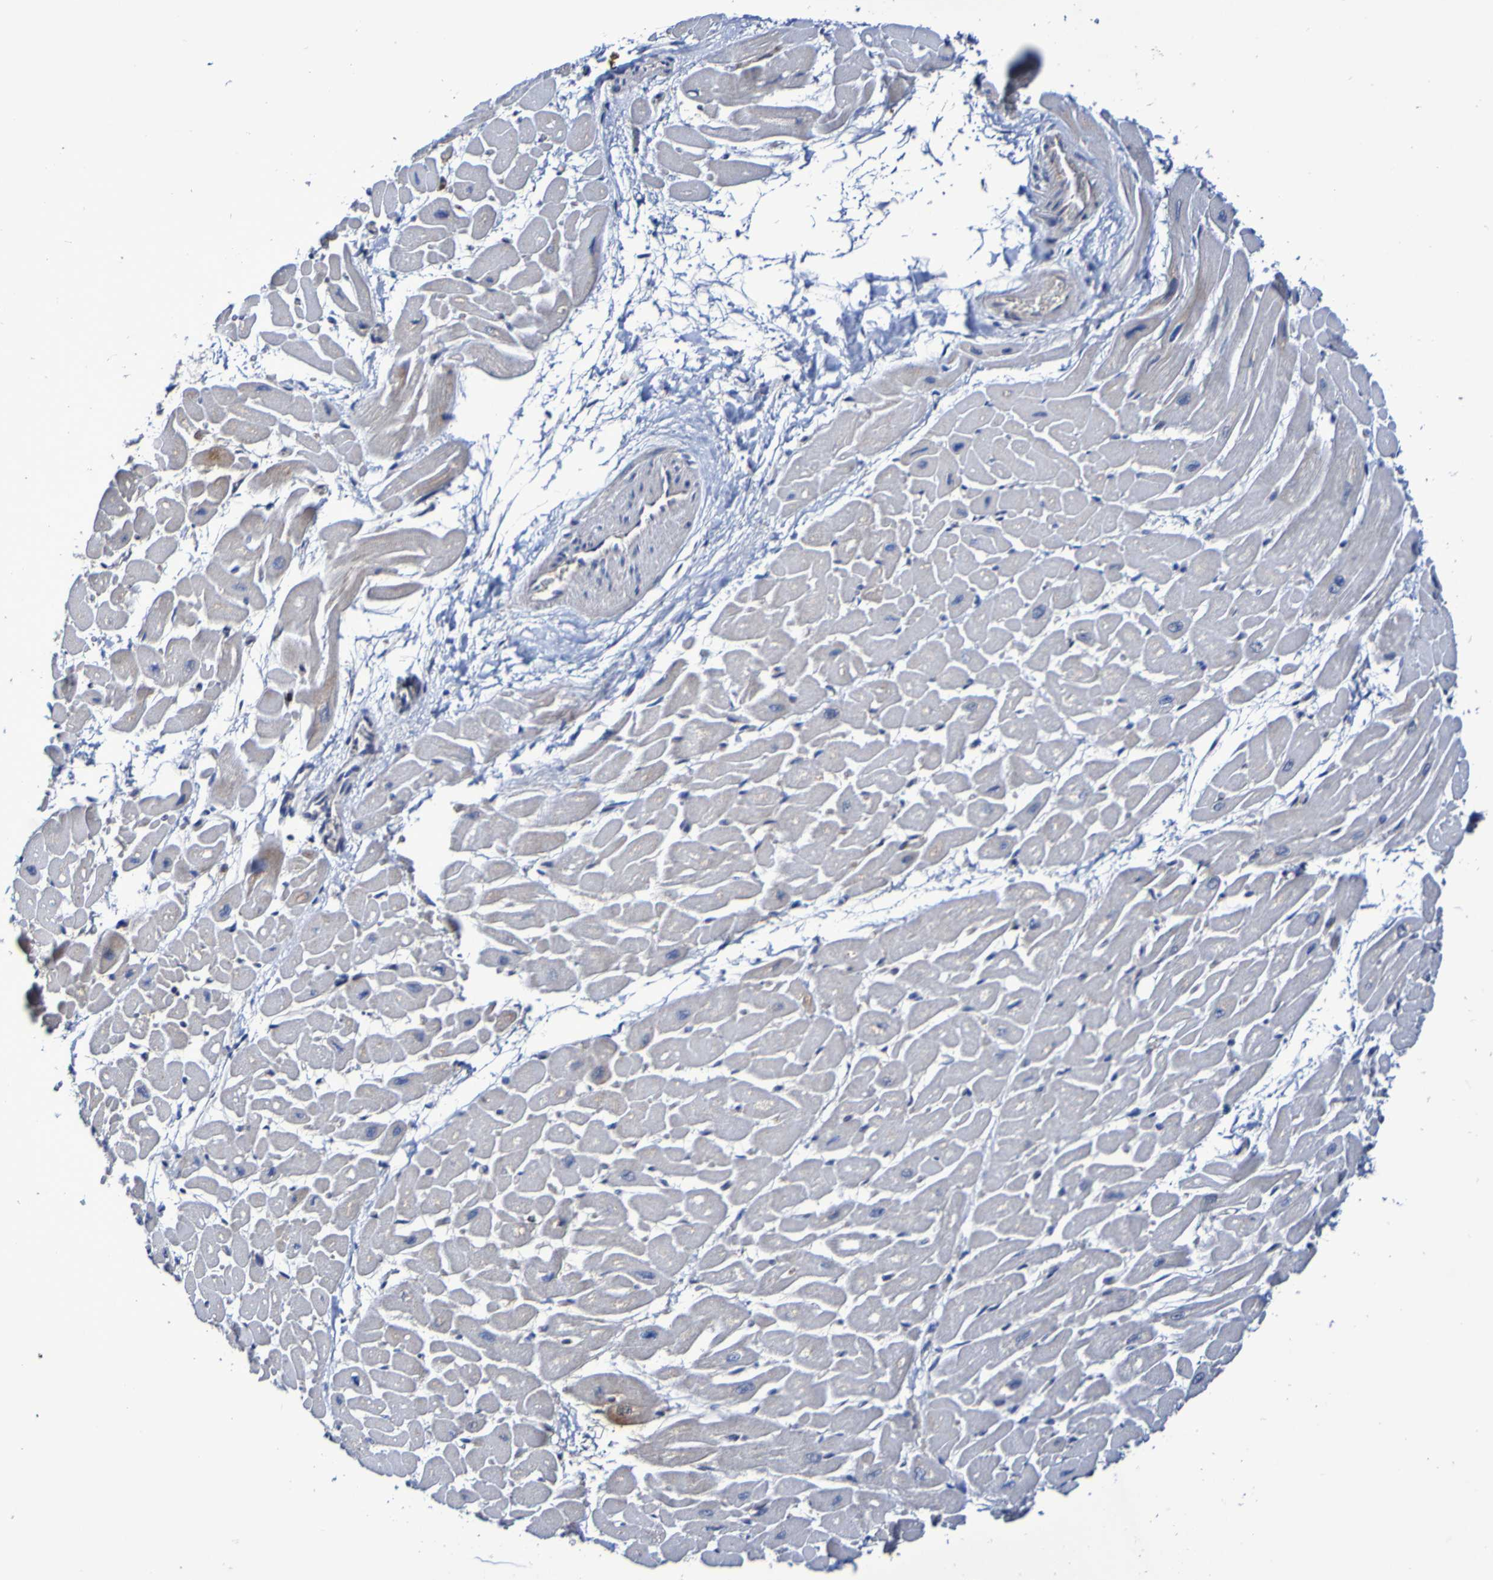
{"staining": {"intensity": "negative", "quantity": "none", "location": "none"}, "tissue": "heart muscle", "cell_type": "Cardiomyocytes", "image_type": "normal", "snomed": [{"axis": "morphology", "description": "Normal tissue, NOS"}, {"axis": "topography", "description": "Heart"}], "caption": "There is no significant staining in cardiomyocytes of heart muscle. The staining was performed using DAB (3,3'-diaminobenzidine) to visualize the protein expression in brown, while the nuclei were stained in blue with hematoxylin (Magnification: 20x).", "gene": "GJB1", "patient": {"sex": "male", "age": 45}}